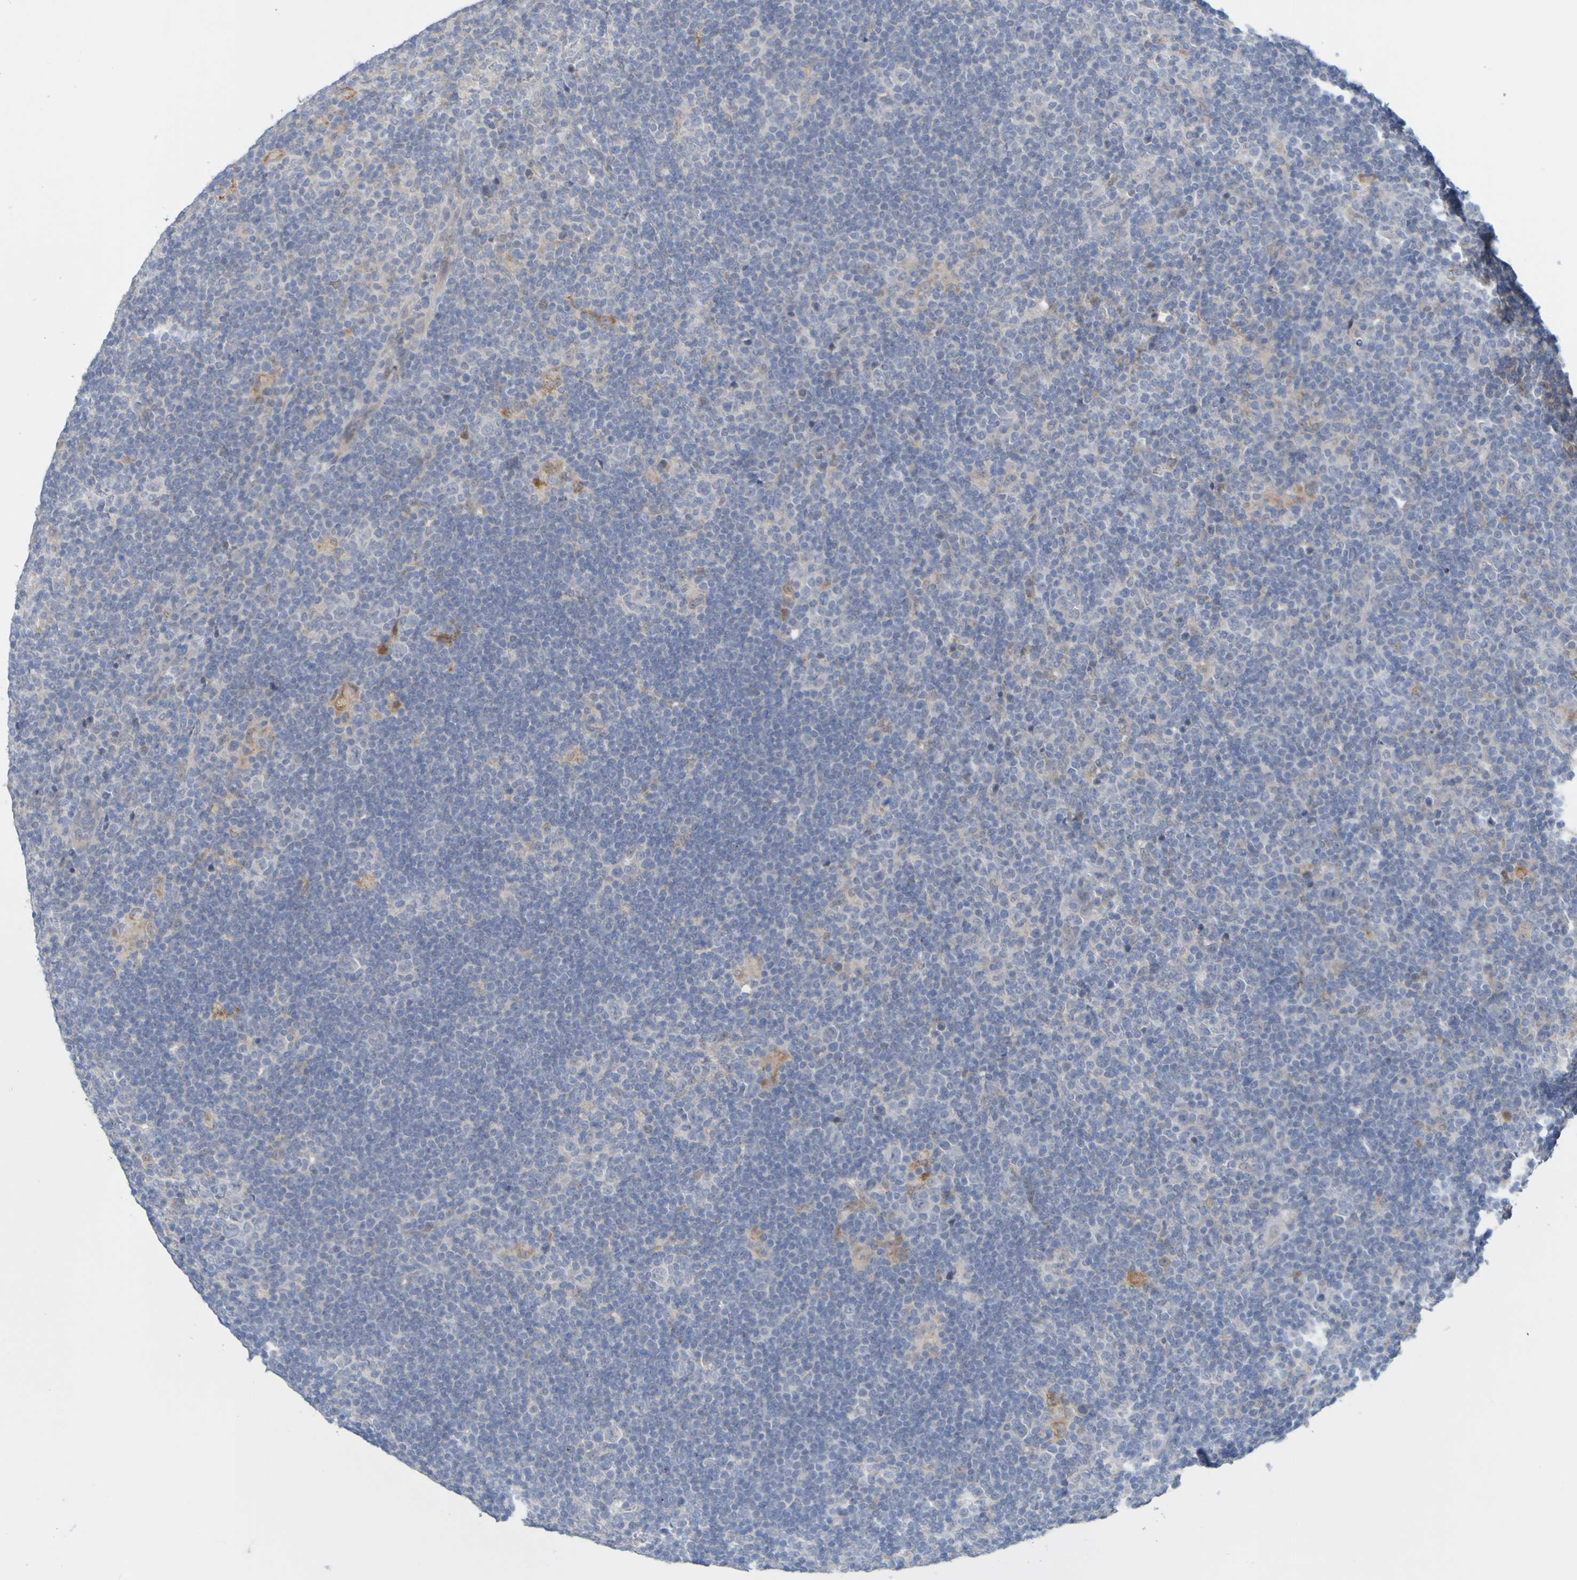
{"staining": {"intensity": "negative", "quantity": "none", "location": "none"}, "tissue": "lymphoma", "cell_type": "Tumor cells", "image_type": "cancer", "snomed": [{"axis": "morphology", "description": "Hodgkin's disease, NOS"}, {"axis": "topography", "description": "Lymph node"}], "caption": "Photomicrograph shows no protein expression in tumor cells of lymphoma tissue.", "gene": "LILRB5", "patient": {"sex": "female", "age": 57}}